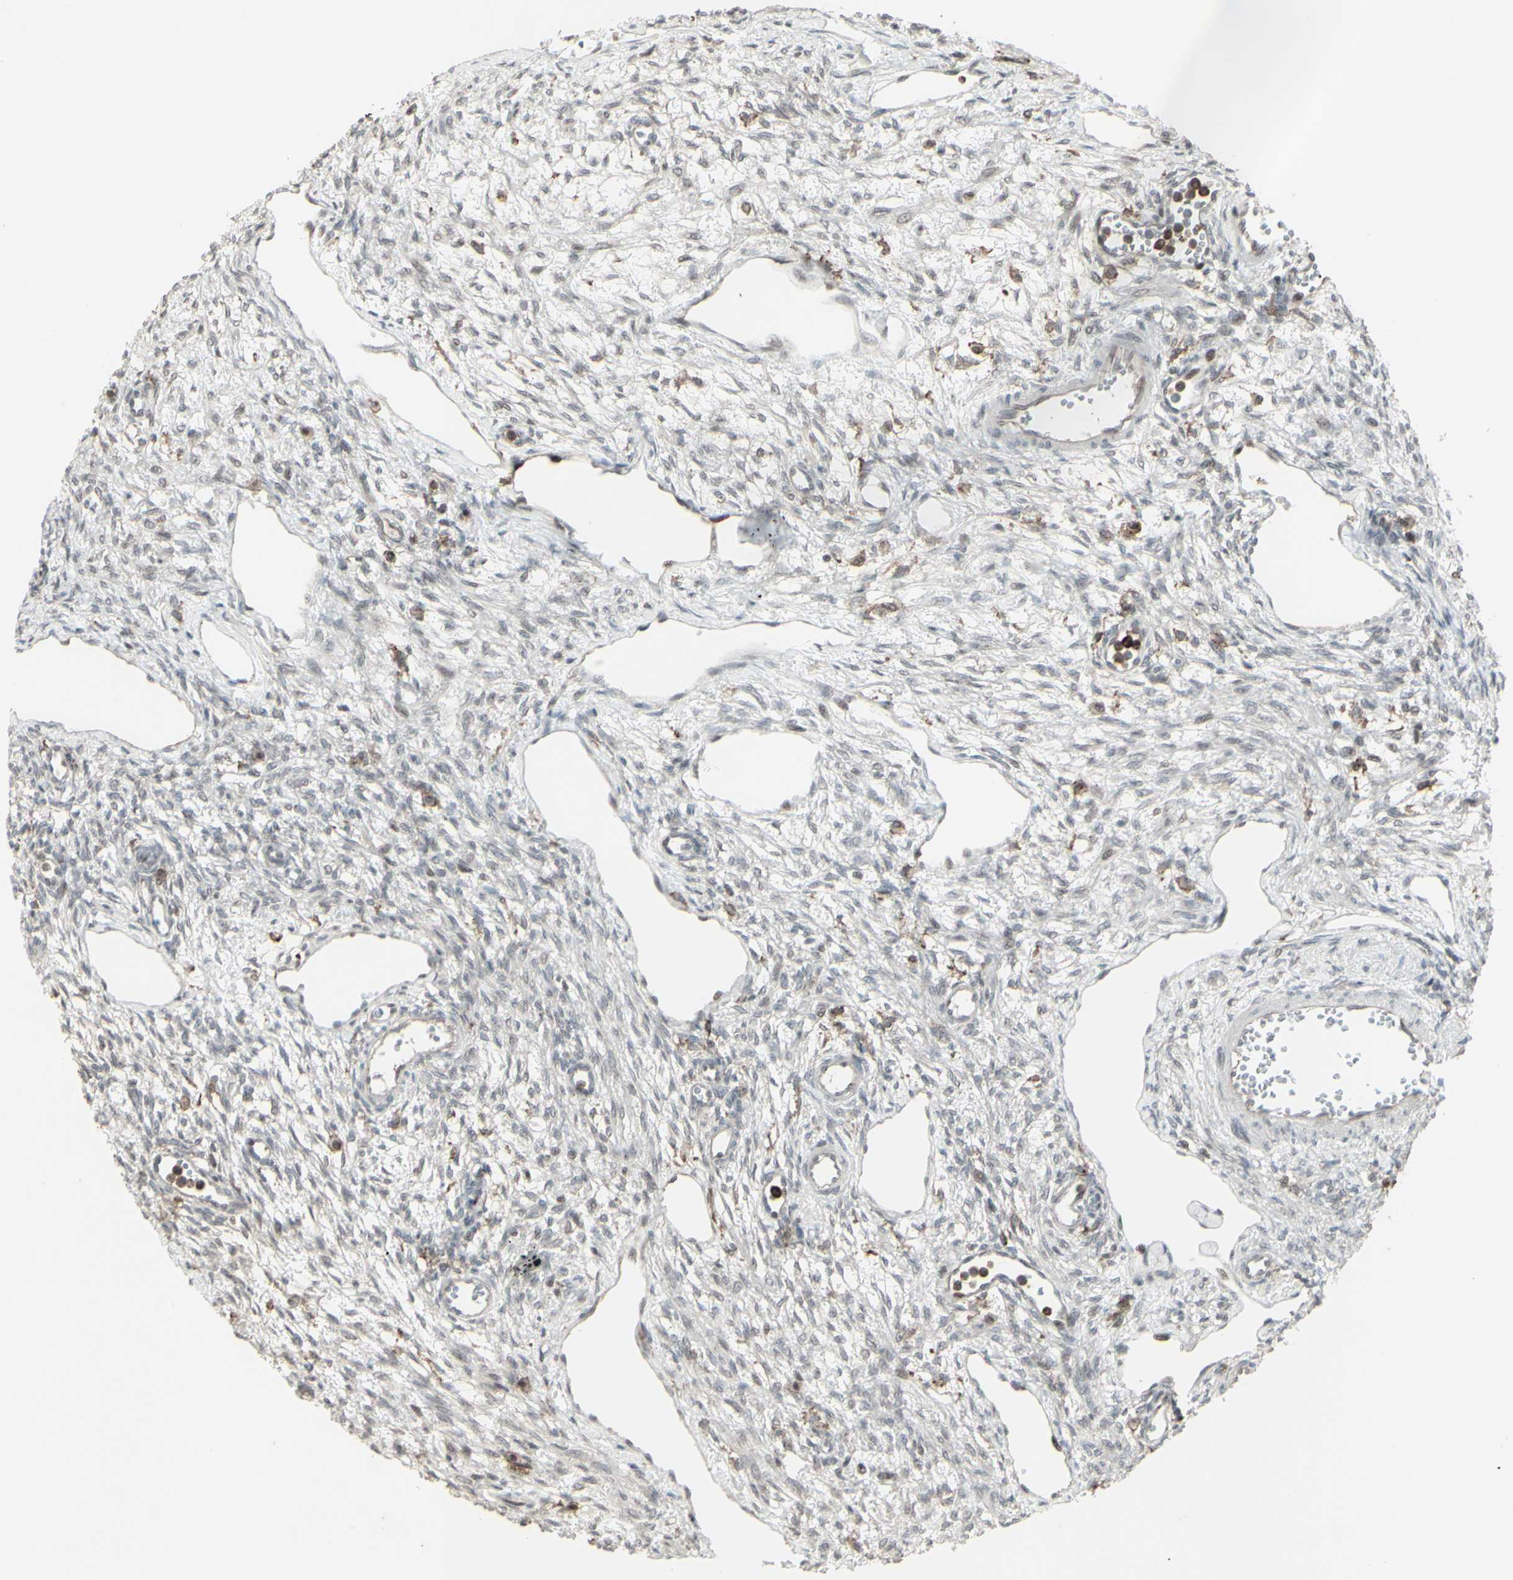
{"staining": {"intensity": "weak", "quantity": "<25%", "location": "cytoplasmic/membranous"}, "tissue": "ovary", "cell_type": "Ovarian stroma cells", "image_type": "normal", "snomed": [{"axis": "morphology", "description": "Normal tissue, NOS"}, {"axis": "topography", "description": "Ovary"}], "caption": "Protein analysis of benign ovary reveals no significant staining in ovarian stroma cells.", "gene": "CD33", "patient": {"sex": "female", "age": 33}}